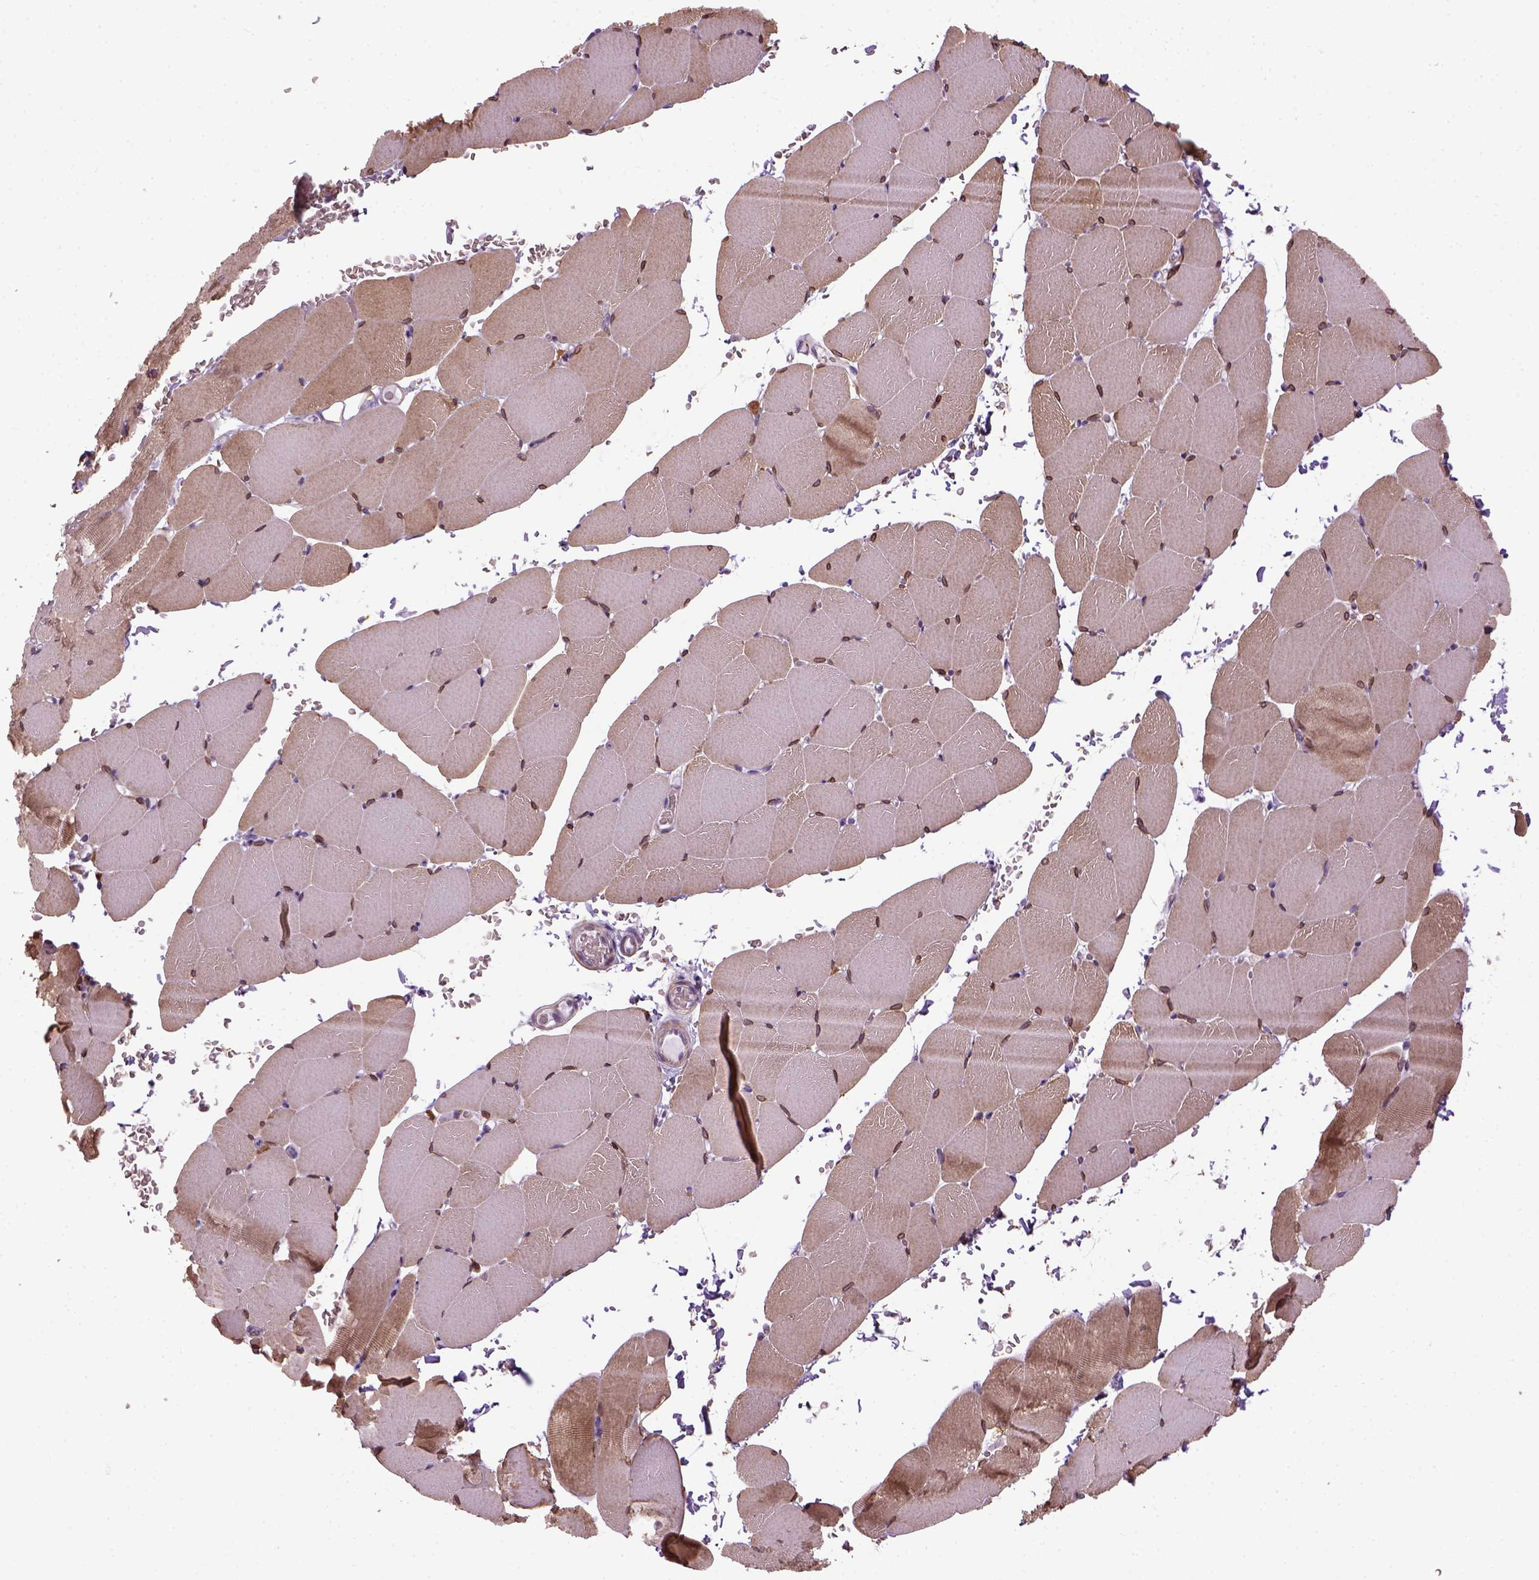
{"staining": {"intensity": "moderate", "quantity": ">75%", "location": "cytoplasmic/membranous,nuclear"}, "tissue": "skeletal muscle", "cell_type": "Myocytes", "image_type": "normal", "snomed": [{"axis": "morphology", "description": "Normal tissue, NOS"}, {"axis": "topography", "description": "Skeletal muscle"}], "caption": "Immunohistochemistry micrograph of unremarkable skeletal muscle: human skeletal muscle stained using immunohistochemistry shows medium levels of moderate protein expression localized specifically in the cytoplasmic/membranous,nuclear of myocytes, appearing as a cytoplasmic/membranous,nuclear brown color.", "gene": "XK", "patient": {"sex": "female", "age": 37}}